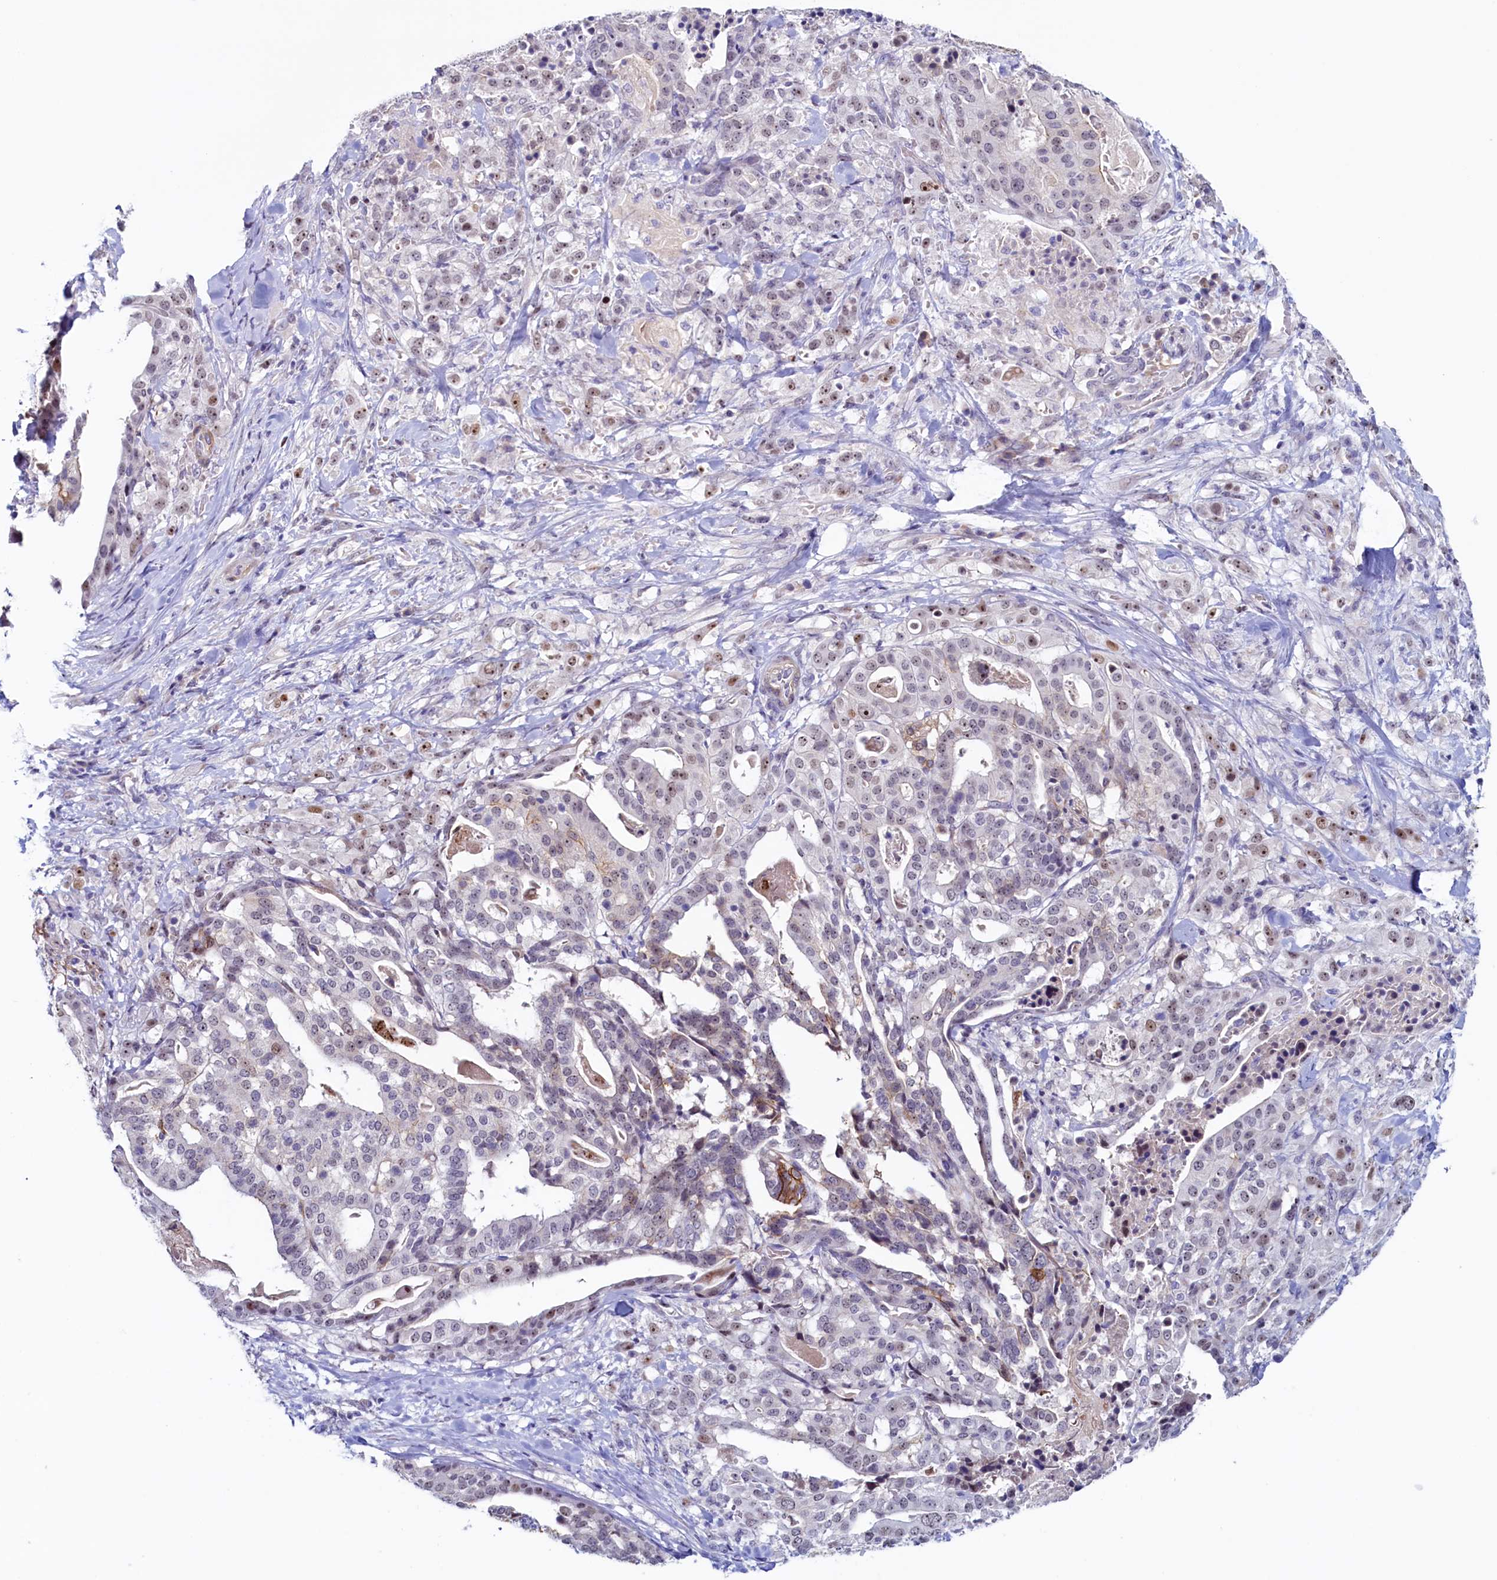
{"staining": {"intensity": "moderate", "quantity": "<25%", "location": "cytoplasmic/membranous,nuclear"}, "tissue": "stomach cancer", "cell_type": "Tumor cells", "image_type": "cancer", "snomed": [{"axis": "morphology", "description": "Adenocarcinoma, NOS"}, {"axis": "topography", "description": "Stomach"}], "caption": "DAB immunohistochemical staining of adenocarcinoma (stomach) demonstrates moderate cytoplasmic/membranous and nuclear protein staining in approximately <25% of tumor cells. Immunohistochemistry (ihc) stains the protein of interest in brown and the nuclei are stained blue.", "gene": "PACSIN3", "patient": {"sex": "male", "age": 48}}